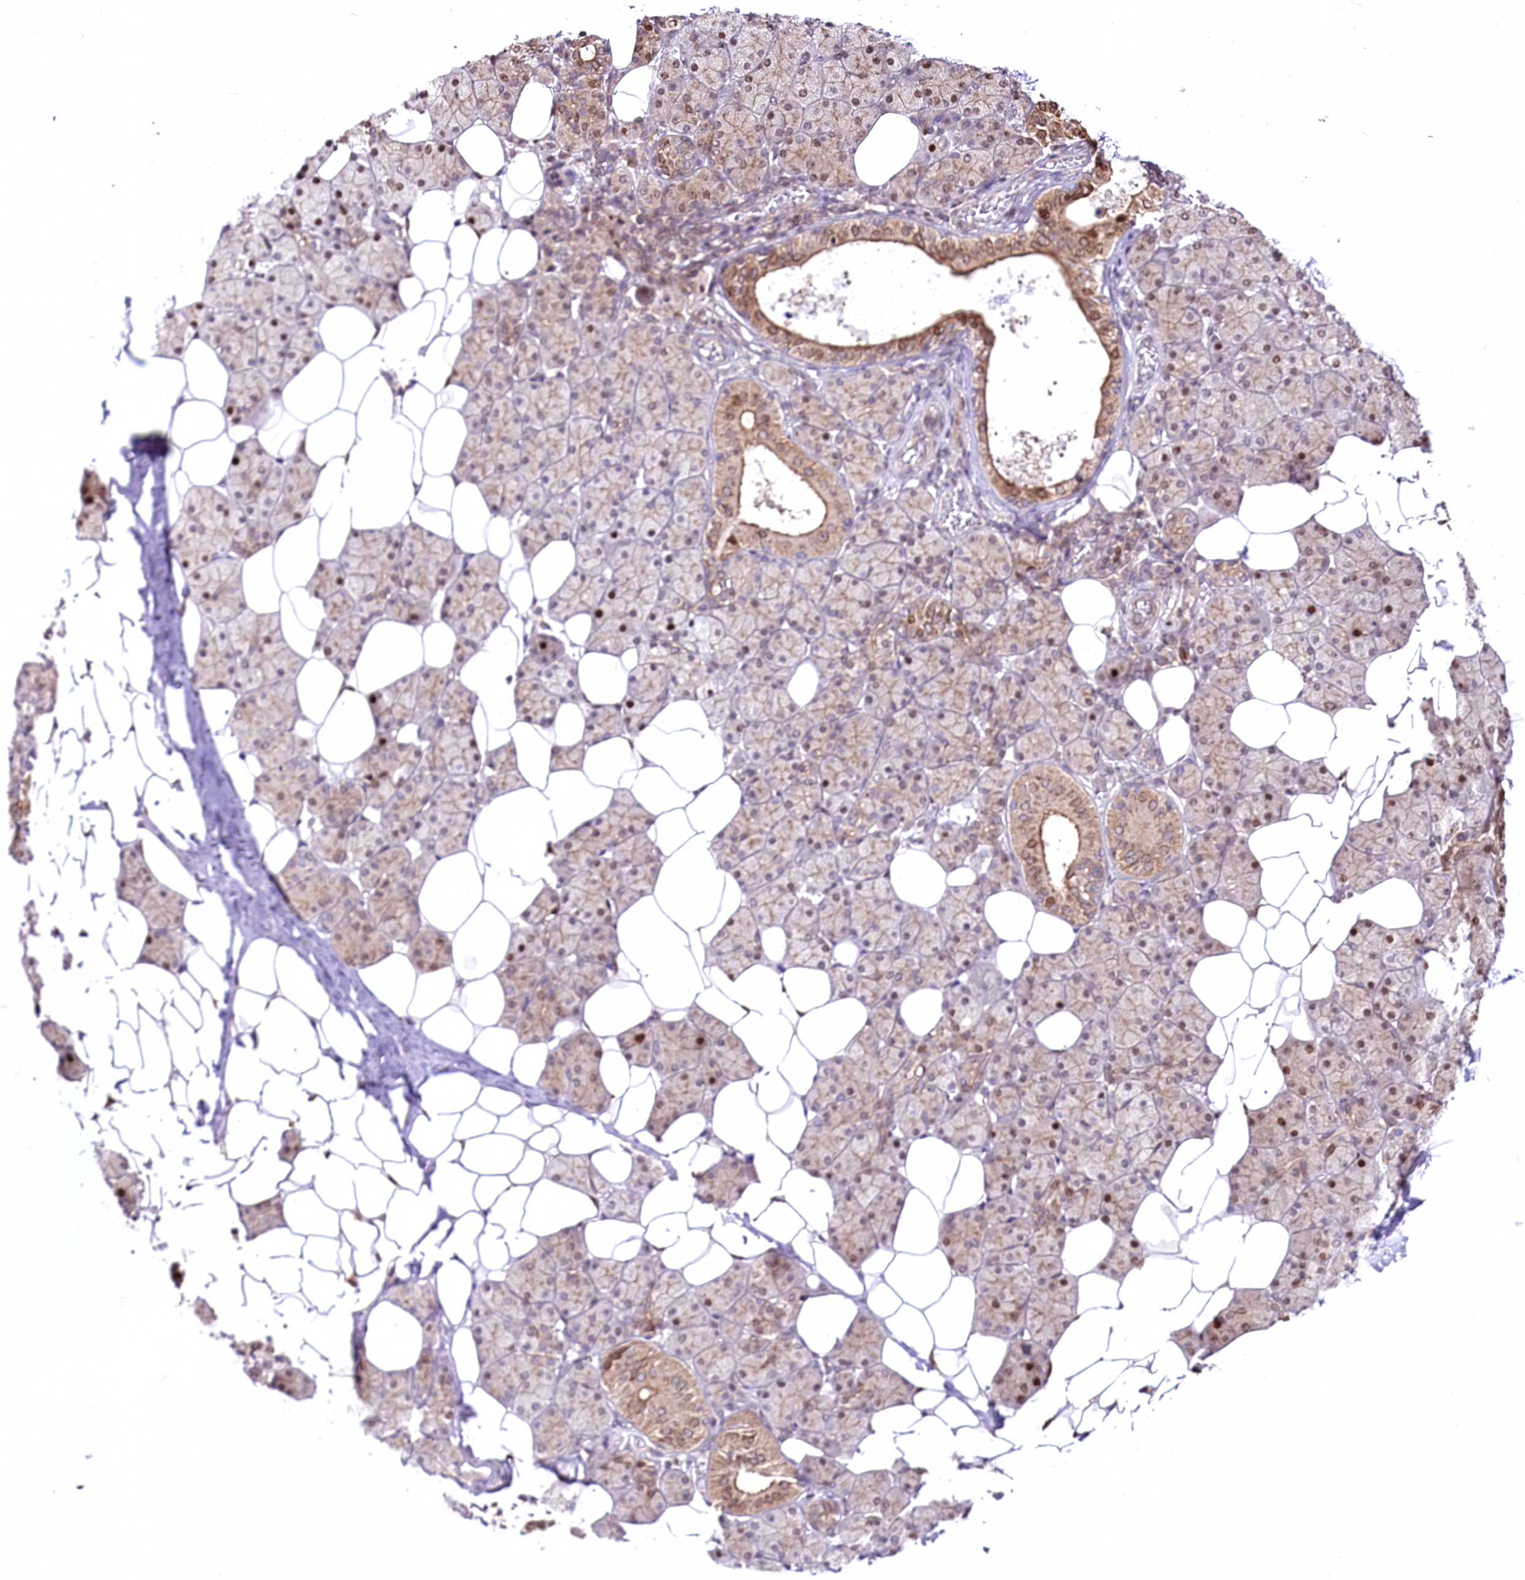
{"staining": {"intensity": "moderate", "quantity": "25%-75%", "location": "cytoplasmic/membranous,nuclear"}, "tissue": "salivary gland", "cell_type": "Glandular cells", "image_type": "normal", "snomed": [{"axis": "morphology", "description": "Normal tissue, NOS"}, {"axis": "topography", "description": "Salivary gland"}], "caption": "Immunohistochemical staining of unremarkable salivary gland displays moderate cytoplasmic/membranous,nuclear protein positivity in approximately 25%-75% of glandular cells.", "gene": "ZFYVE27", "patient": {"sex": "female", "age": 33}}